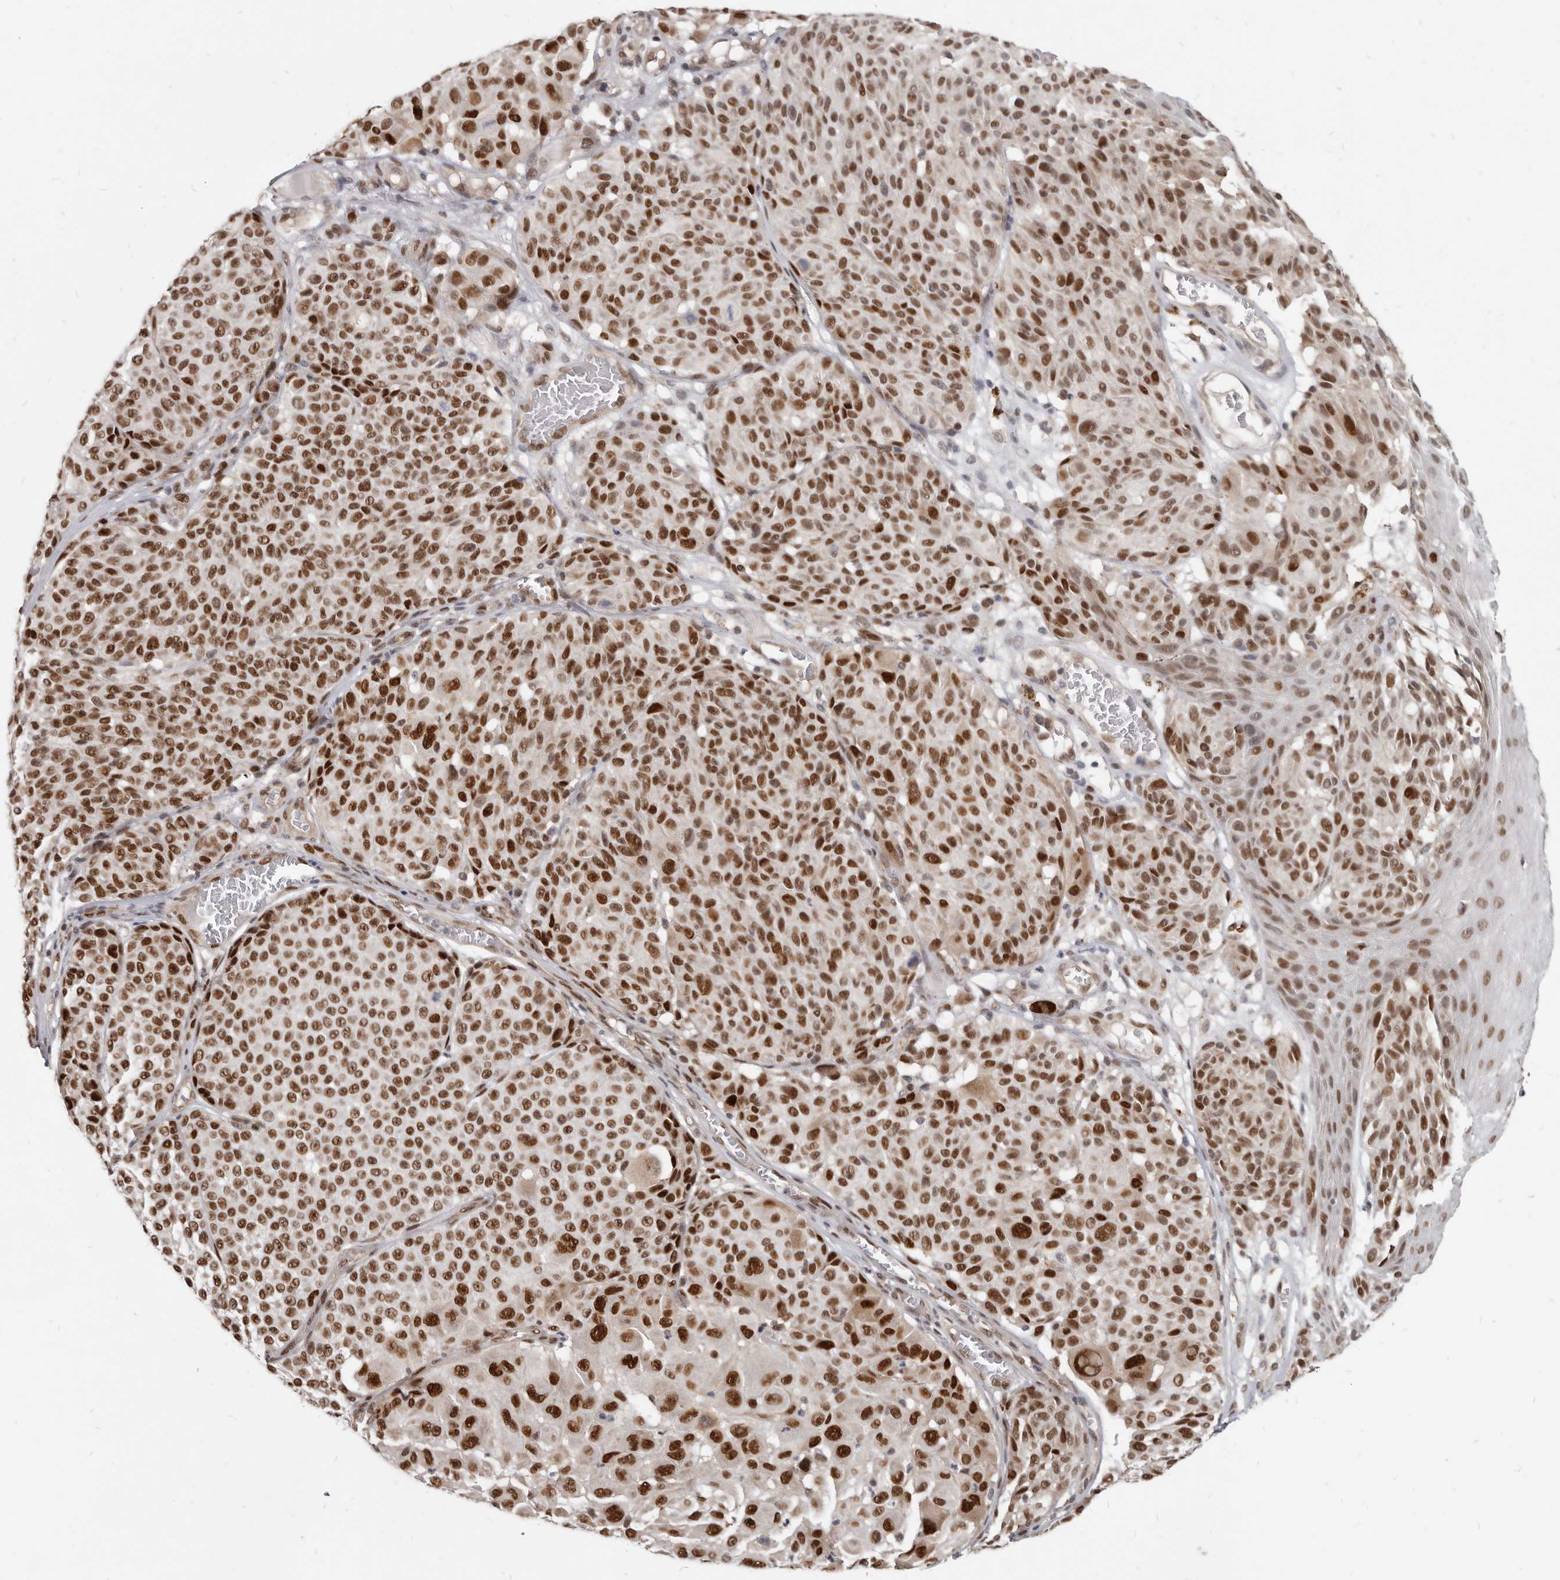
{"staining": {"intensity": "strong", "quantity": ">75%", "location": "nuclear"}, "tissue": "melanoma", "cell_type": "Tumor cells", "image_type": "cancer", "snomed": [{"axis": "morphology", "description": "Malignant melanoma, NOS"}, {"axis": "topography", "description": "Skin"}], "caption": "Approximately >75% of tumor cells in human malignant melanoma display strong nuclear protein positivity as visualized by brown immunohistochemical staining.", "gene": "ATF5", "patient": {"sex": "male", "age": 83}}